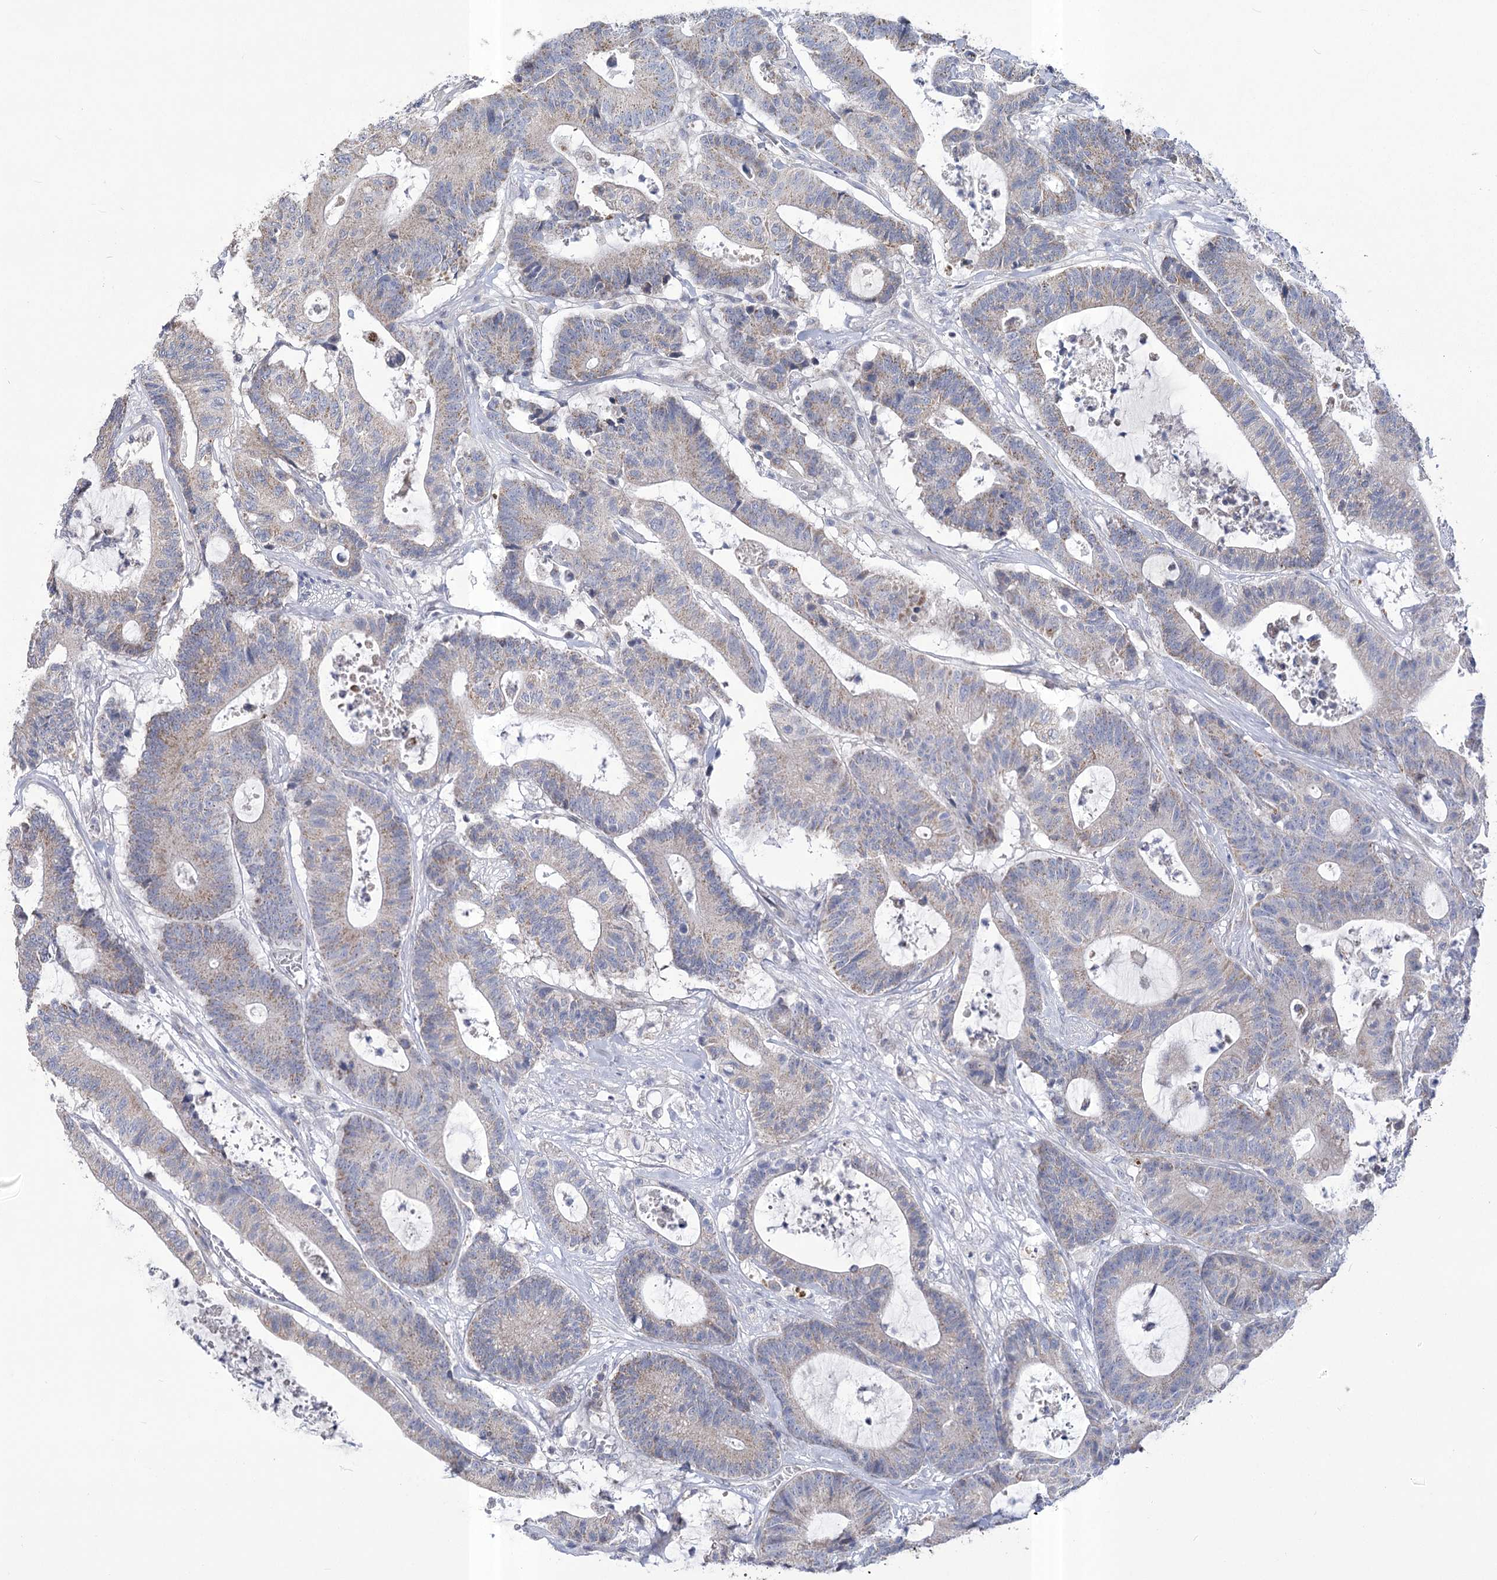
{"staining": {"intensity": "weak", "quantity": "<25%", "location": "cytoplasmic/membranous"}, "tissue": "colorectal cancer", "cell_type": "Tumor cells", "image_type": "cancer", "snomed": [{"axis": "morphology", "description": "Adenocarcinoma, NOS"}, {"axis": "topography", "description": "Colon"}], "caption": "There is no significant positivity in tumor cells of adenocarcinoma (colorectal).", "gene": "PDHB", "patient": {"sex": "female", "age": 84}}